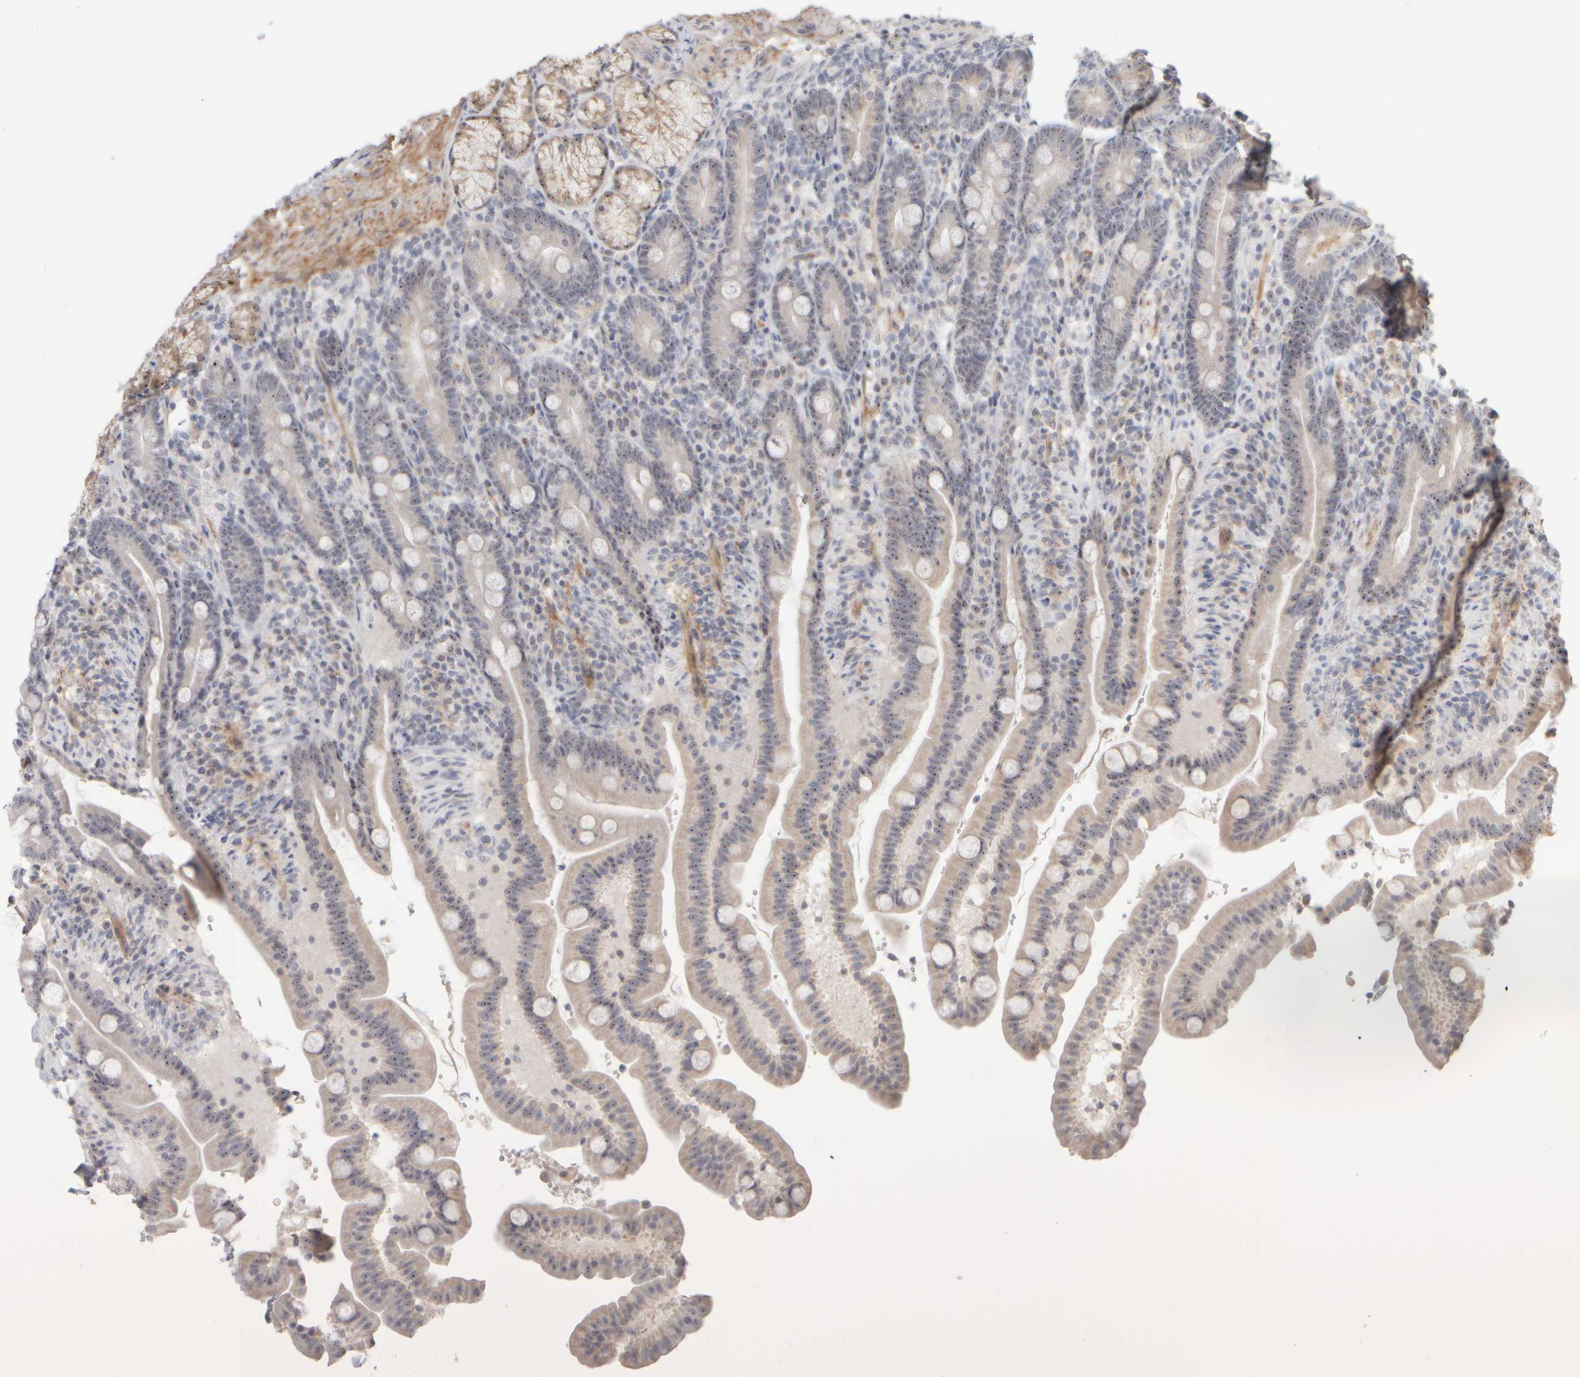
{"staining": {"intensity": "moderate", "quantity": "25%-75%", "location": "nuclear"}, "tissue": "duodenum", "cell_type": "Glandular cells", "image_type": "normal", "snomed": [{"axis": "morphology", "description": "Normal tissue, NOS"}, {"axis": "topography", "description": "Duodenum"}], "caption": "Immunohistochemistry (IHC) image of benign duodenum: human duodenum stained using immunohistochemistry reveals medium levels of moderate protein expression localized specifically in the nuclear of glandular cells, appearing as a nuclear brown color.", "gene": "DCXR", "patient": {"sex": "male", "age": 54}}